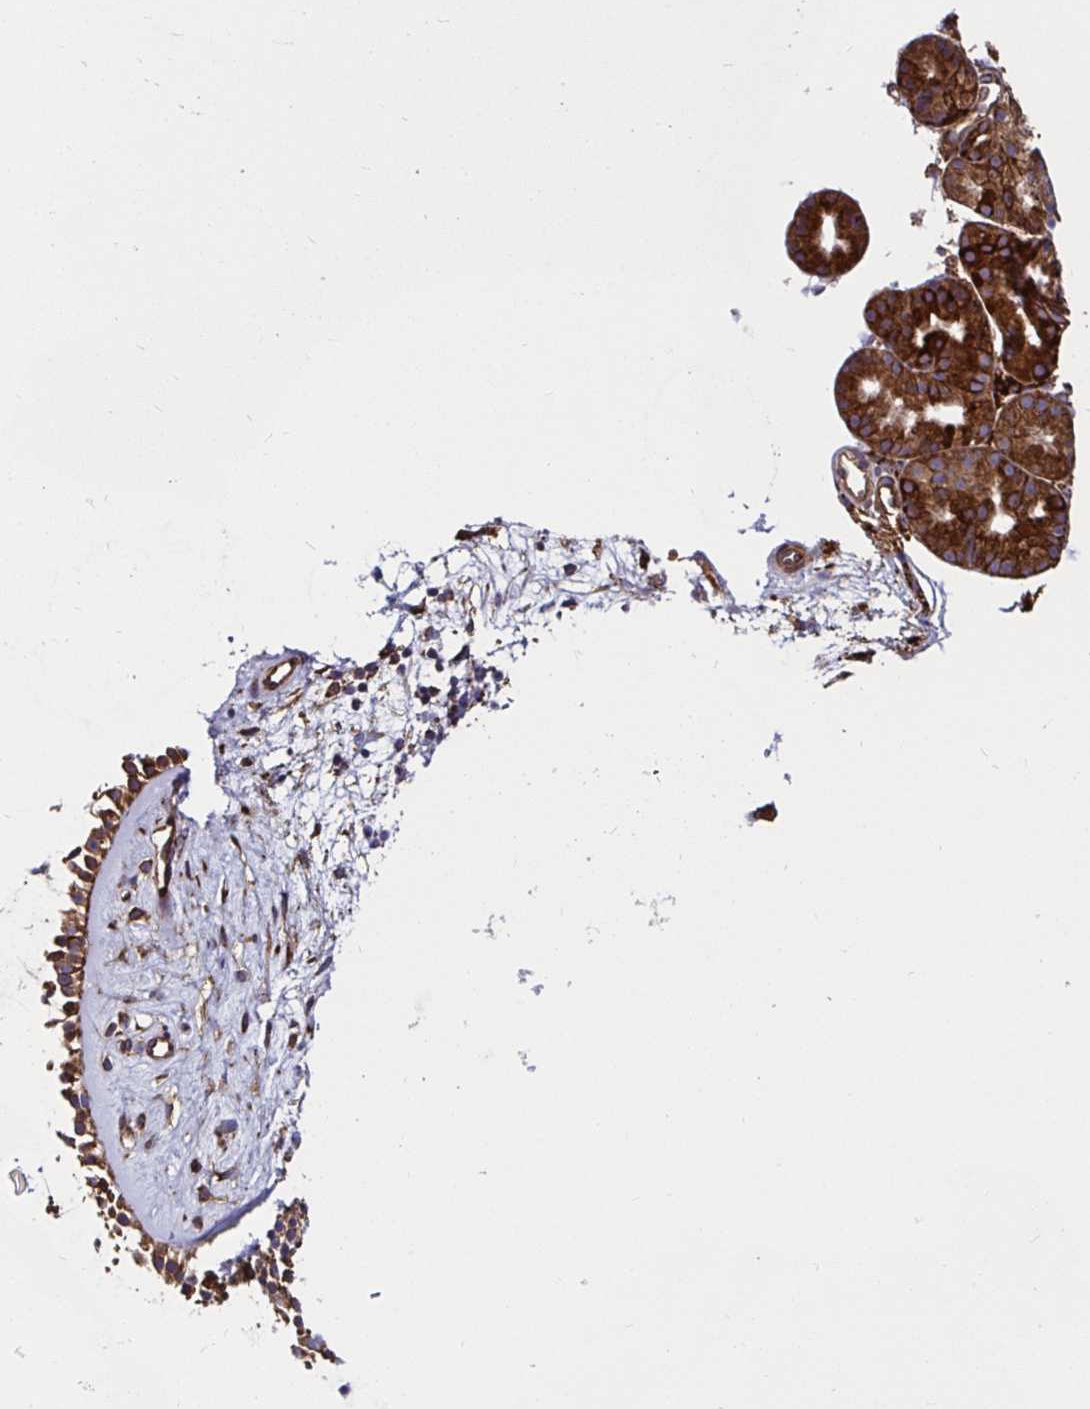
{"staining": {"intensity": "strong", "quantity": ">75%", "location": "cytoplasmic/membranous"}, "tissue": "nasopharynx", "cell_type": "Respiratory epithelial cells", "image_type": "normal", "snomed": [{"axis": "morphology", "description": "Normal tissue, NOS"}, {"axis": "topography", "description": "Nasopharynx"}], "caption": "An immunohistochemistry photomicrograph of benign tissue is shown. Protein staining in brown labels strong cytoplasmic/membranous positivity in nasopharynx within respiratory epithelial cells.", "gene": "SMYD3", "patient": {"sex": "male", "age": 32}}